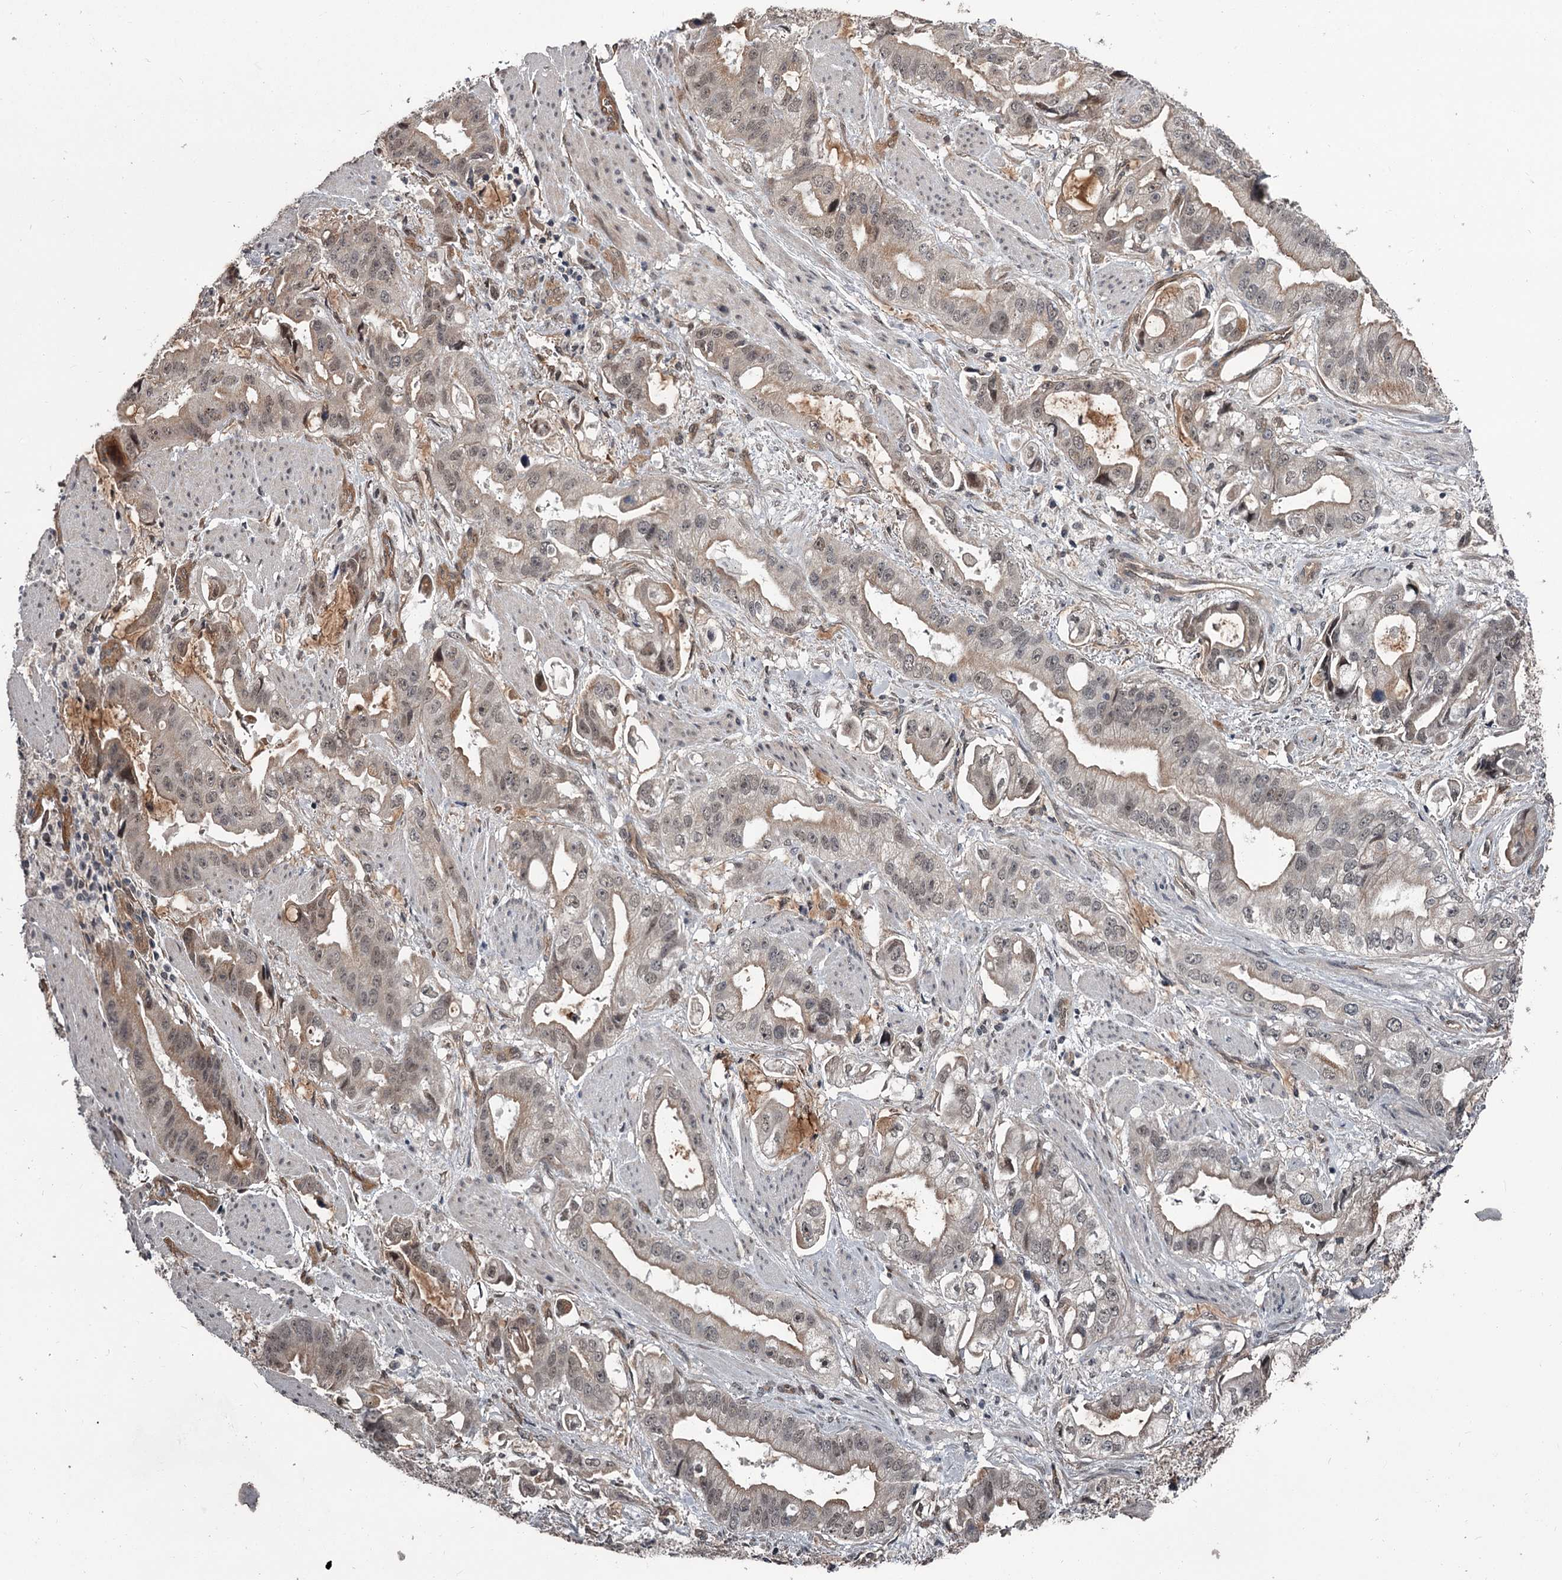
{"staining": {"intensity": "weak", "quantity": "<25%", "location": "cytoplasmic/membranous,nuclear"}, "tissue": "stomach cancer", "cell_type": "Tumor cells", "image_type": "cancer", "snomed": [{"axis": "morphology", "description": "Adenocarcinoma, NOS"}, {"axis": "topography", "description": "Stomach"}], "caption": "This is an immunohistochemistry (IHC) photomicrograph of human stomach cancer. There is no expression in tumor cells.", "gene": "CDC42EP2", "patient": {"sex": "male", "age": 62}}